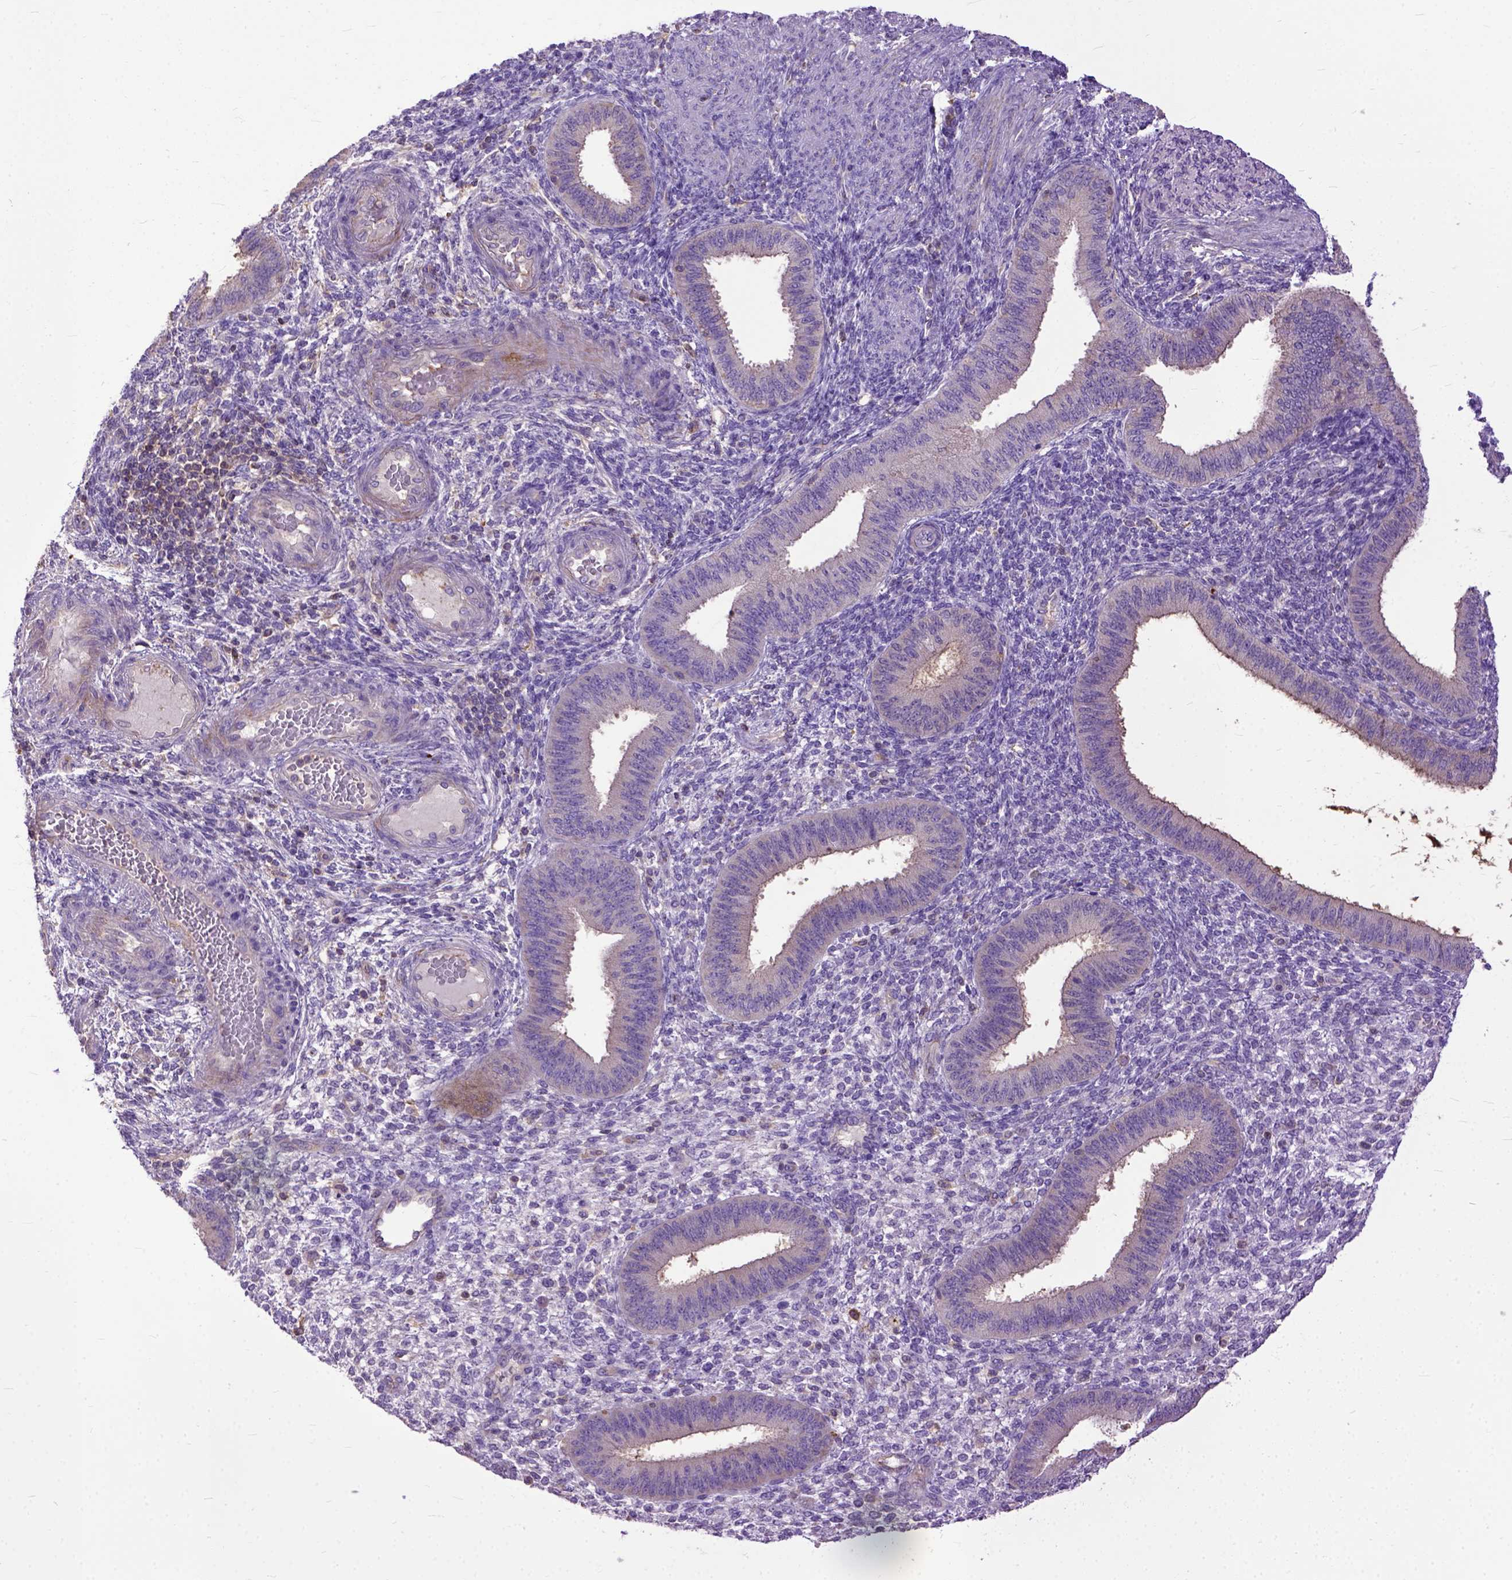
{"staining": {"intensity": "weak", "quantity": "<25%", "location": "cytoplasmic/membranous,nuclear"}, "tissue": "endometrium", "cell_type": "Cells in endometrial stroma", "image_type": "normal", "snomed": [{"axis": "morphology", "description": "Normal tissue, NOS"}, {"axis": "topography", "description": "Endometrium"}], "caption": "Cells in endometrial stroma are negative for brown protein staining in benign endometrium.", "gene": "NAMPT", "patient": {"sex": "female", "age": 39}}